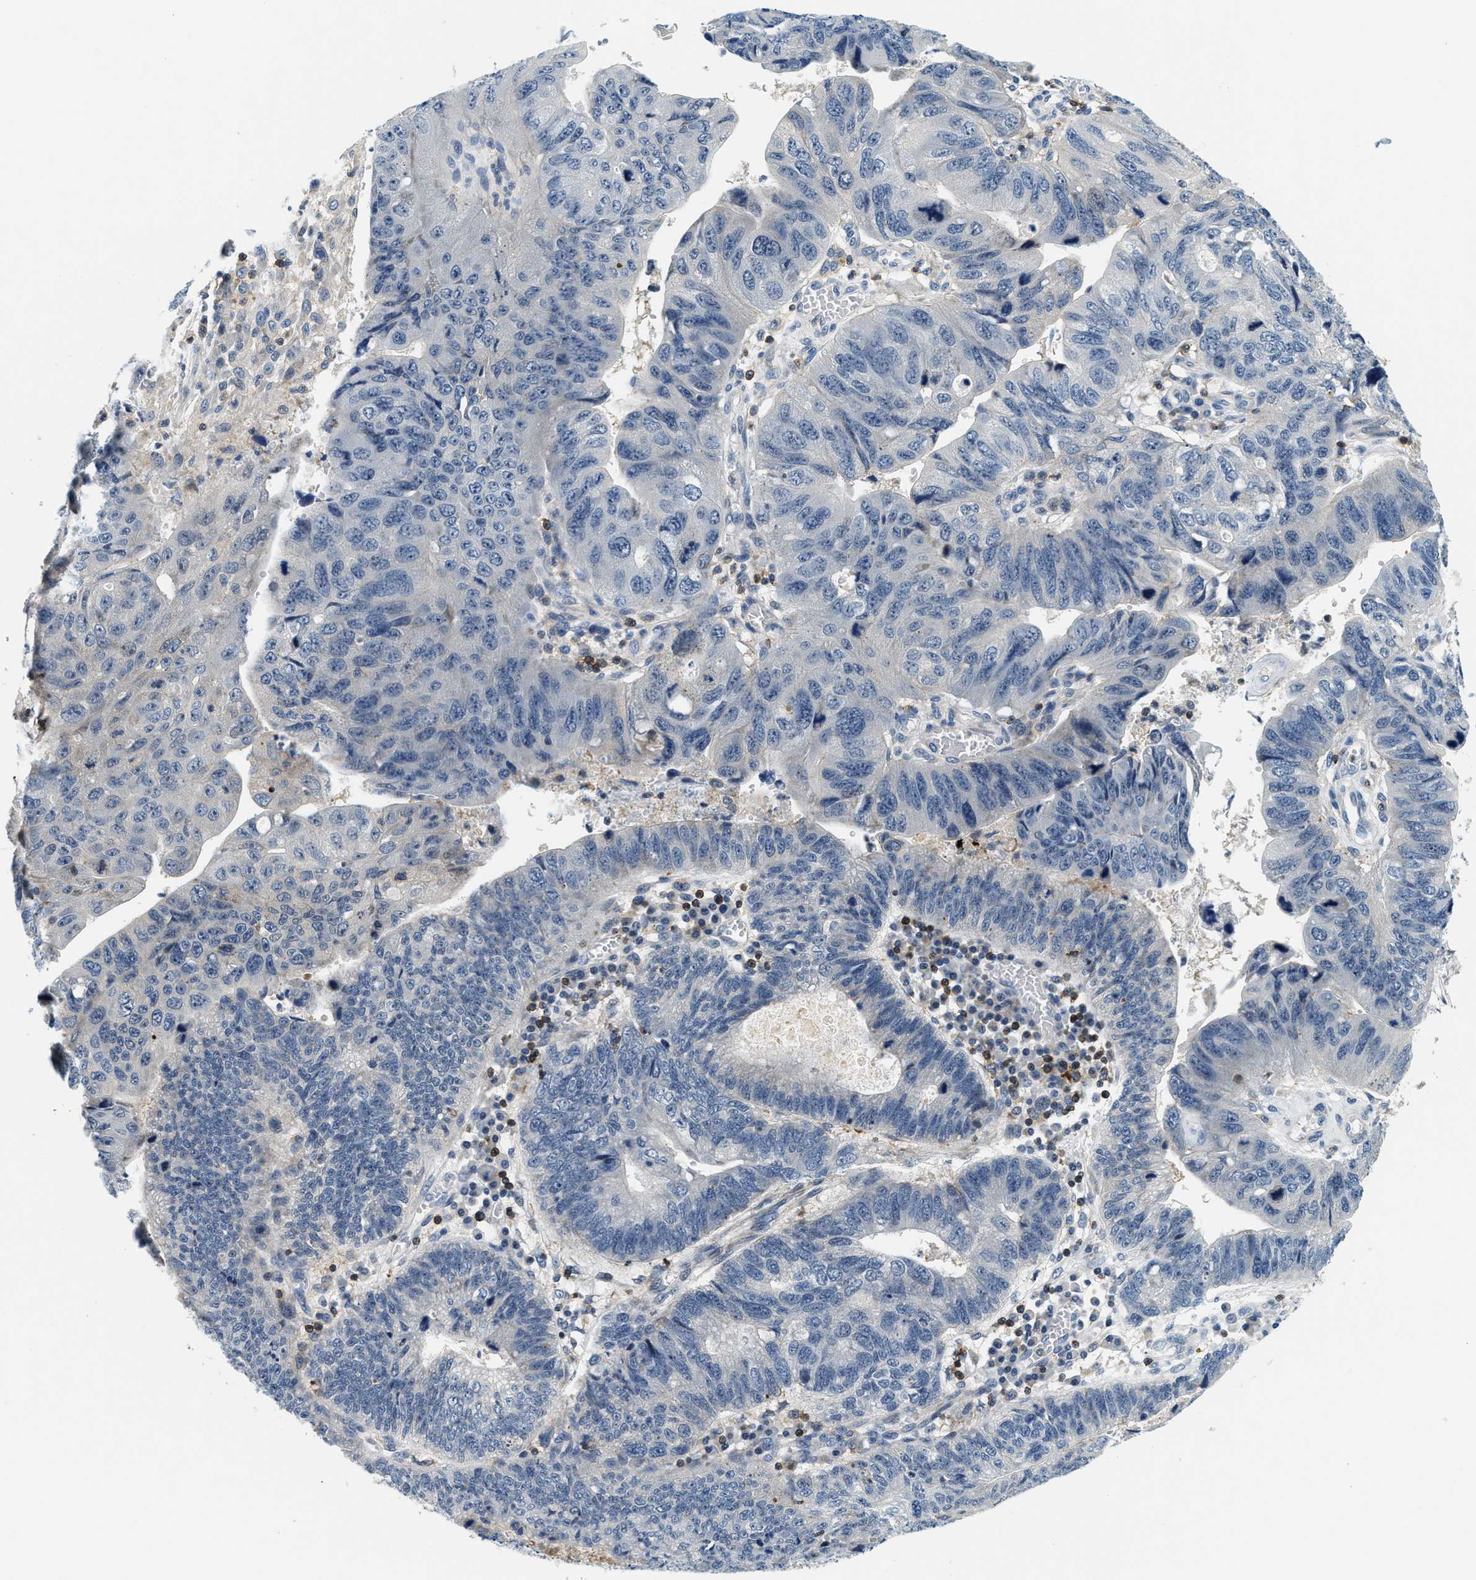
{"staining": {"intensity": "negative", "quantity": "none", "location": "none"}, "tissue": "stomach cancer", "cell_type": "Tumor cells", "image_type": "cancer", "snomed": [{"axis": "morphology", "description": "Adenocarcinoma, NOS"}, {"axis": "topography", "description": "Stomach"}], "caption": "Stomach cancer (adenocarcinoma) was stained to show a protein in brown. There is no significant positivity in tumor cells.", "gene": "SAMD9", "patient": {"sex": "male", "age": 59}}